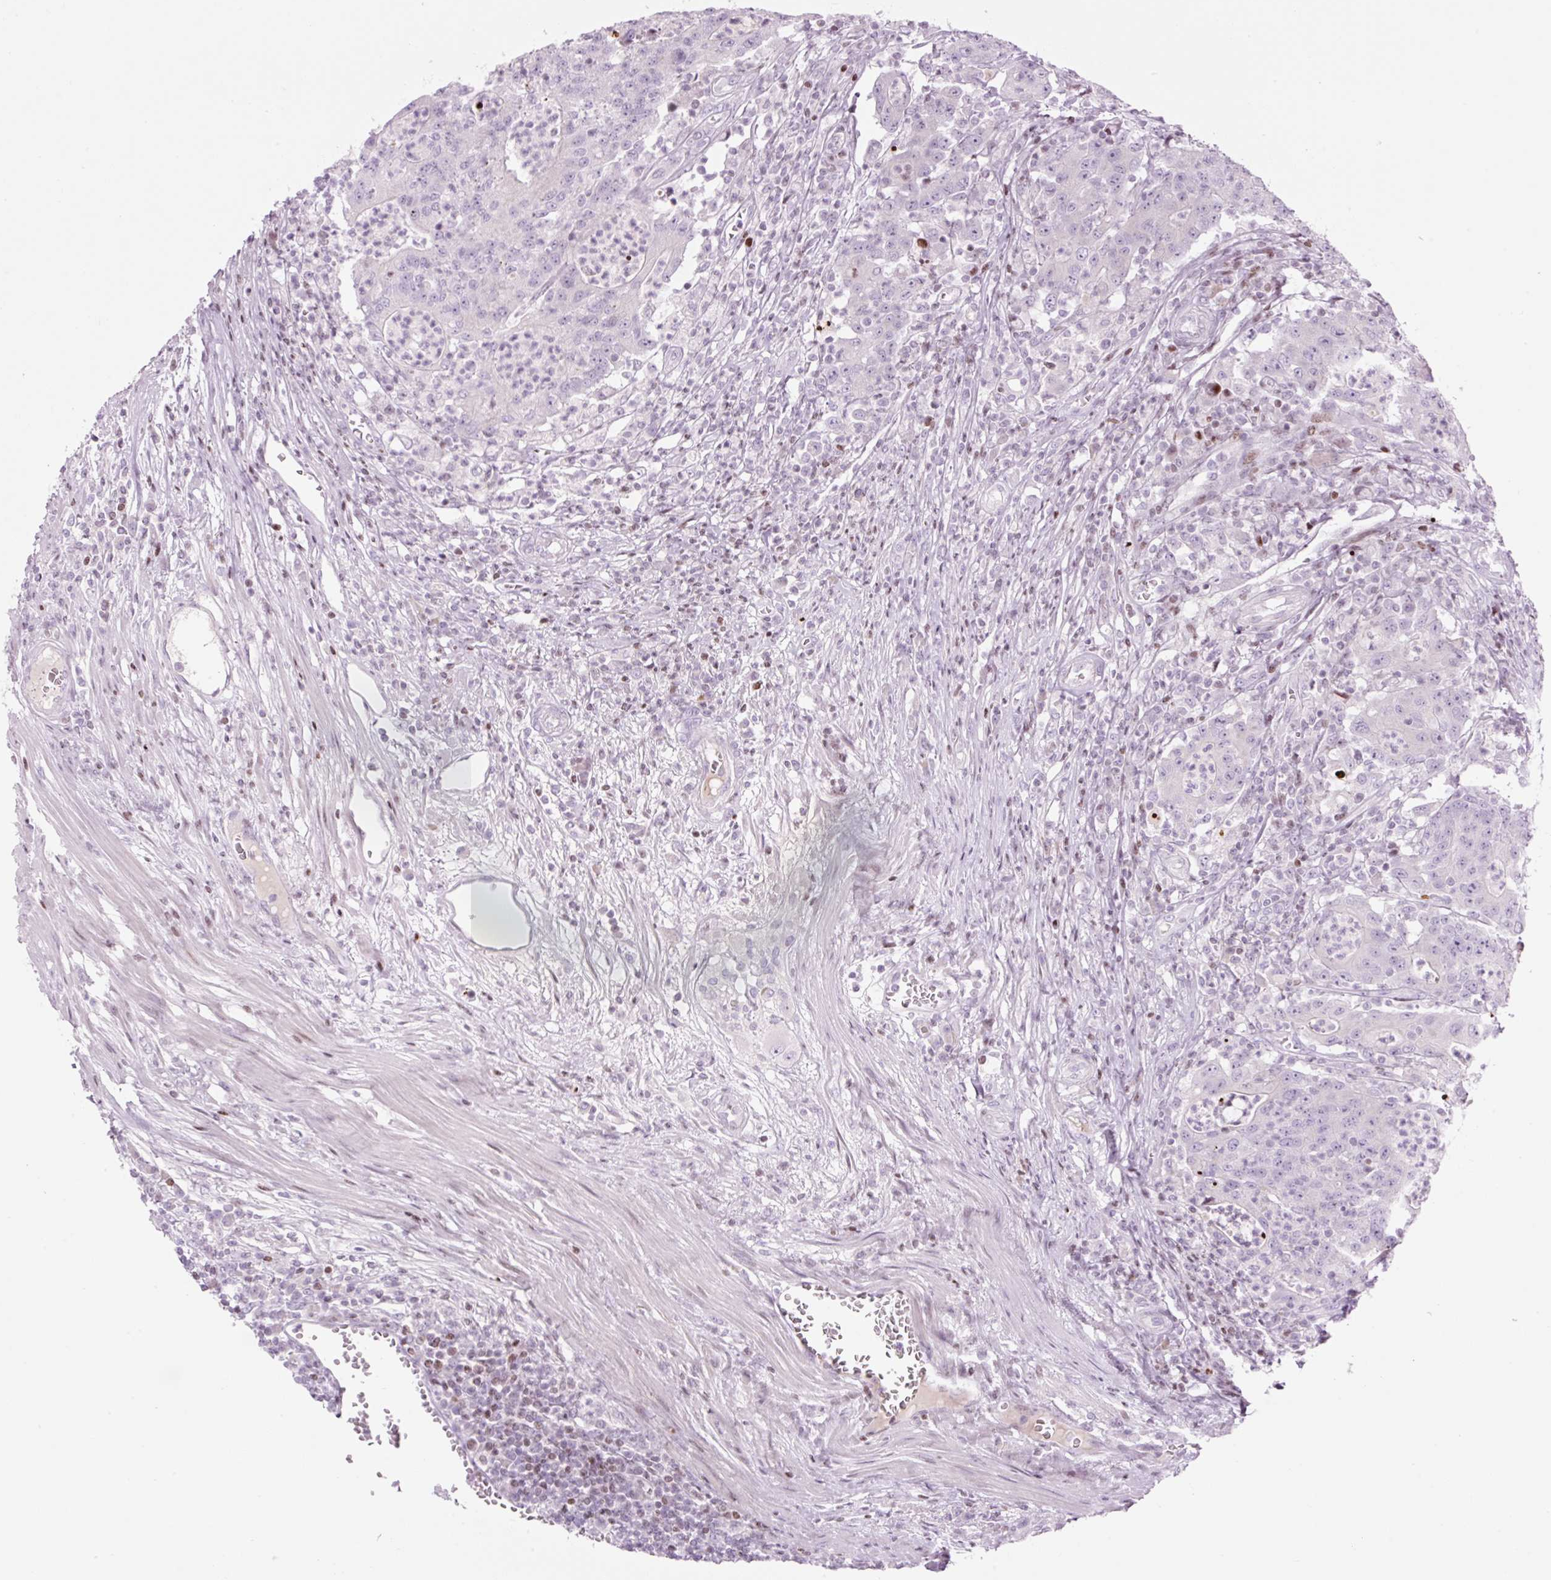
{"staining": {"intensity": "weak", "quantity": "<25%", "location": "nuclear"}, "tissue": "colorectal cancer", "cell_type": "Tumor cells", "image_type": "cancer", "snomed": [{"axis": "morphology", "description": "Adenocarcinoma, NOS"}, {"axis": "topography", "description": "Colon"}], "caption": "Human adenocarcinoma (colorectal) stained for a protein using immunohistochemistry exhibits no expression in tumor cells.", "gene": "TMEM177", "patient": {"sex": "male", "age": 83}}